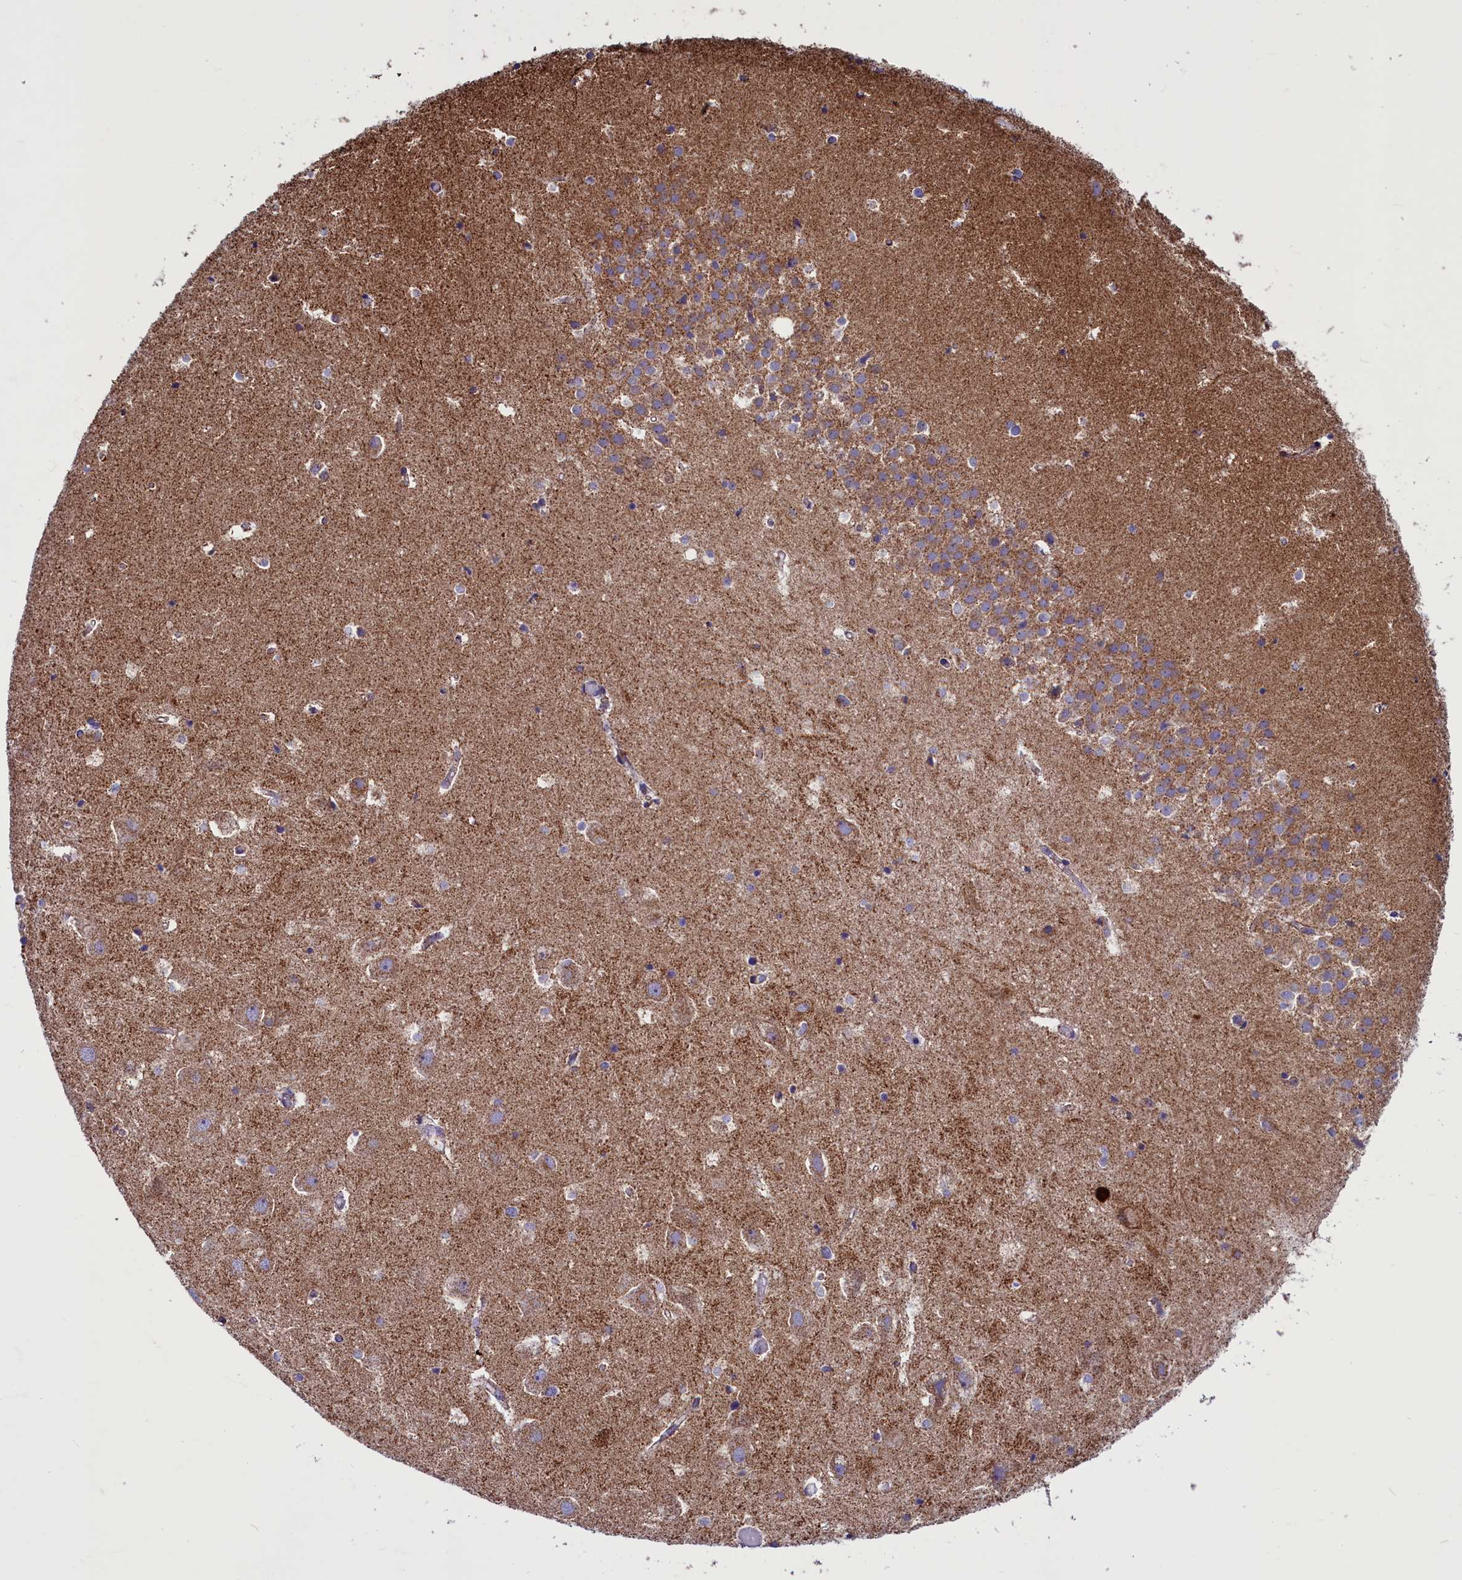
{"staining": {"intensity": "negative", "quantity": "none", "location": "none"}, "tissue": "hippocampus", "cell_type": "Glial cells", "image_type": "normal", "snomed": [{"axis": "morphology", "description": "Normal tissue, NOS"}, {"axis": "topography", "description": "Hippocampus"}], "caption": "Protein analysis of normal hippocampus shows no significant expression in glial cells. Nuclei are stained in blue.", "gene": "ICA1L", "patient": {"sex": "female", "age": 52}}